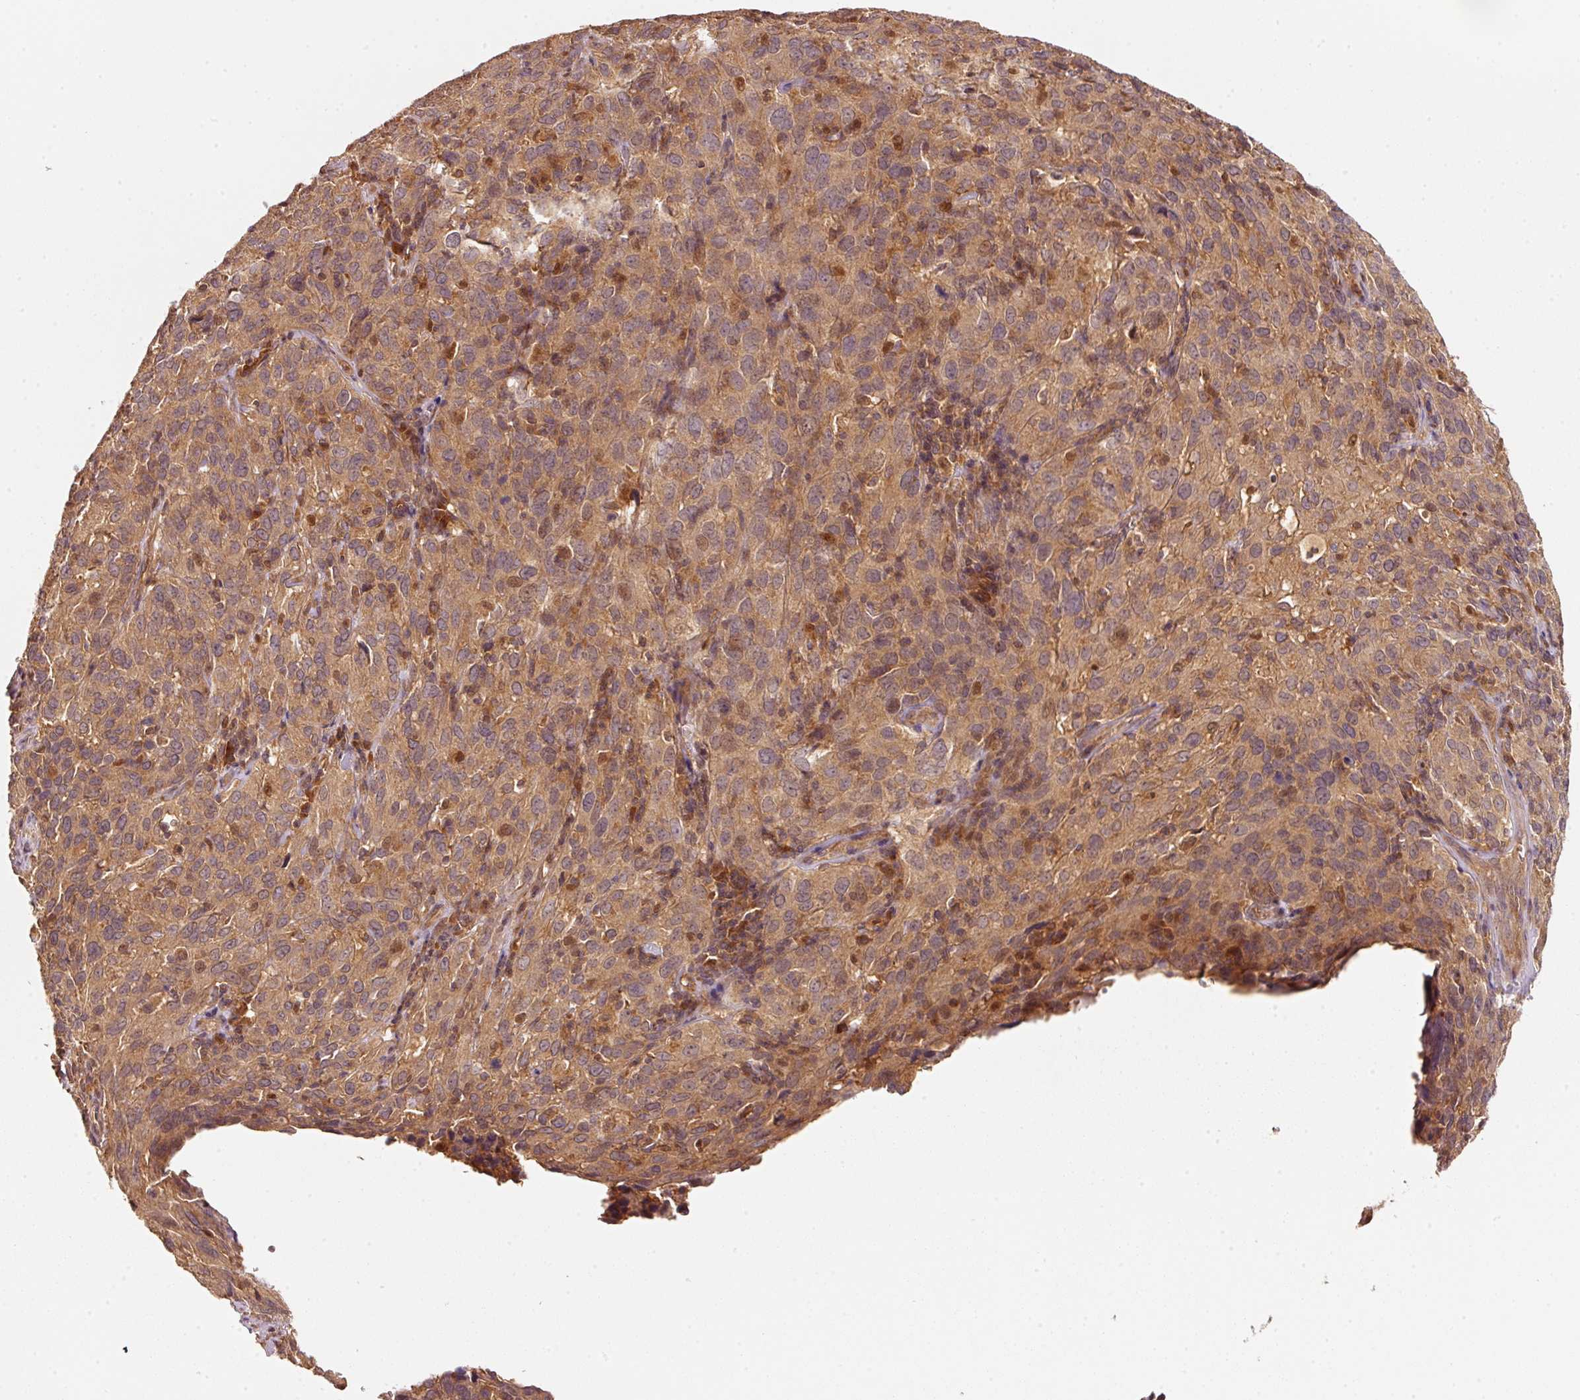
{"staining": {"intensity": "moderate", "quantity": ">75%", "location": "cytoplasmic/membranous"}, "tissue": "cervical cancer", "cell_type": "Tumor cells", "image_type": "cancer", "snomed": [{"axis": "morphology", "description": "Squamous cell carcinoma, NOS"}, {"axis": "topography", "description": "Cervix"}], "caption": "Approximately >75% of tumor cells in human cervical squamous cell carcinoma display moderate cytoplasmic/membranous protein positivity as visualized by brown immunohistochemical staining.", "gene": "RRAS2", "patient": {"sex": "female", "age": 51}}